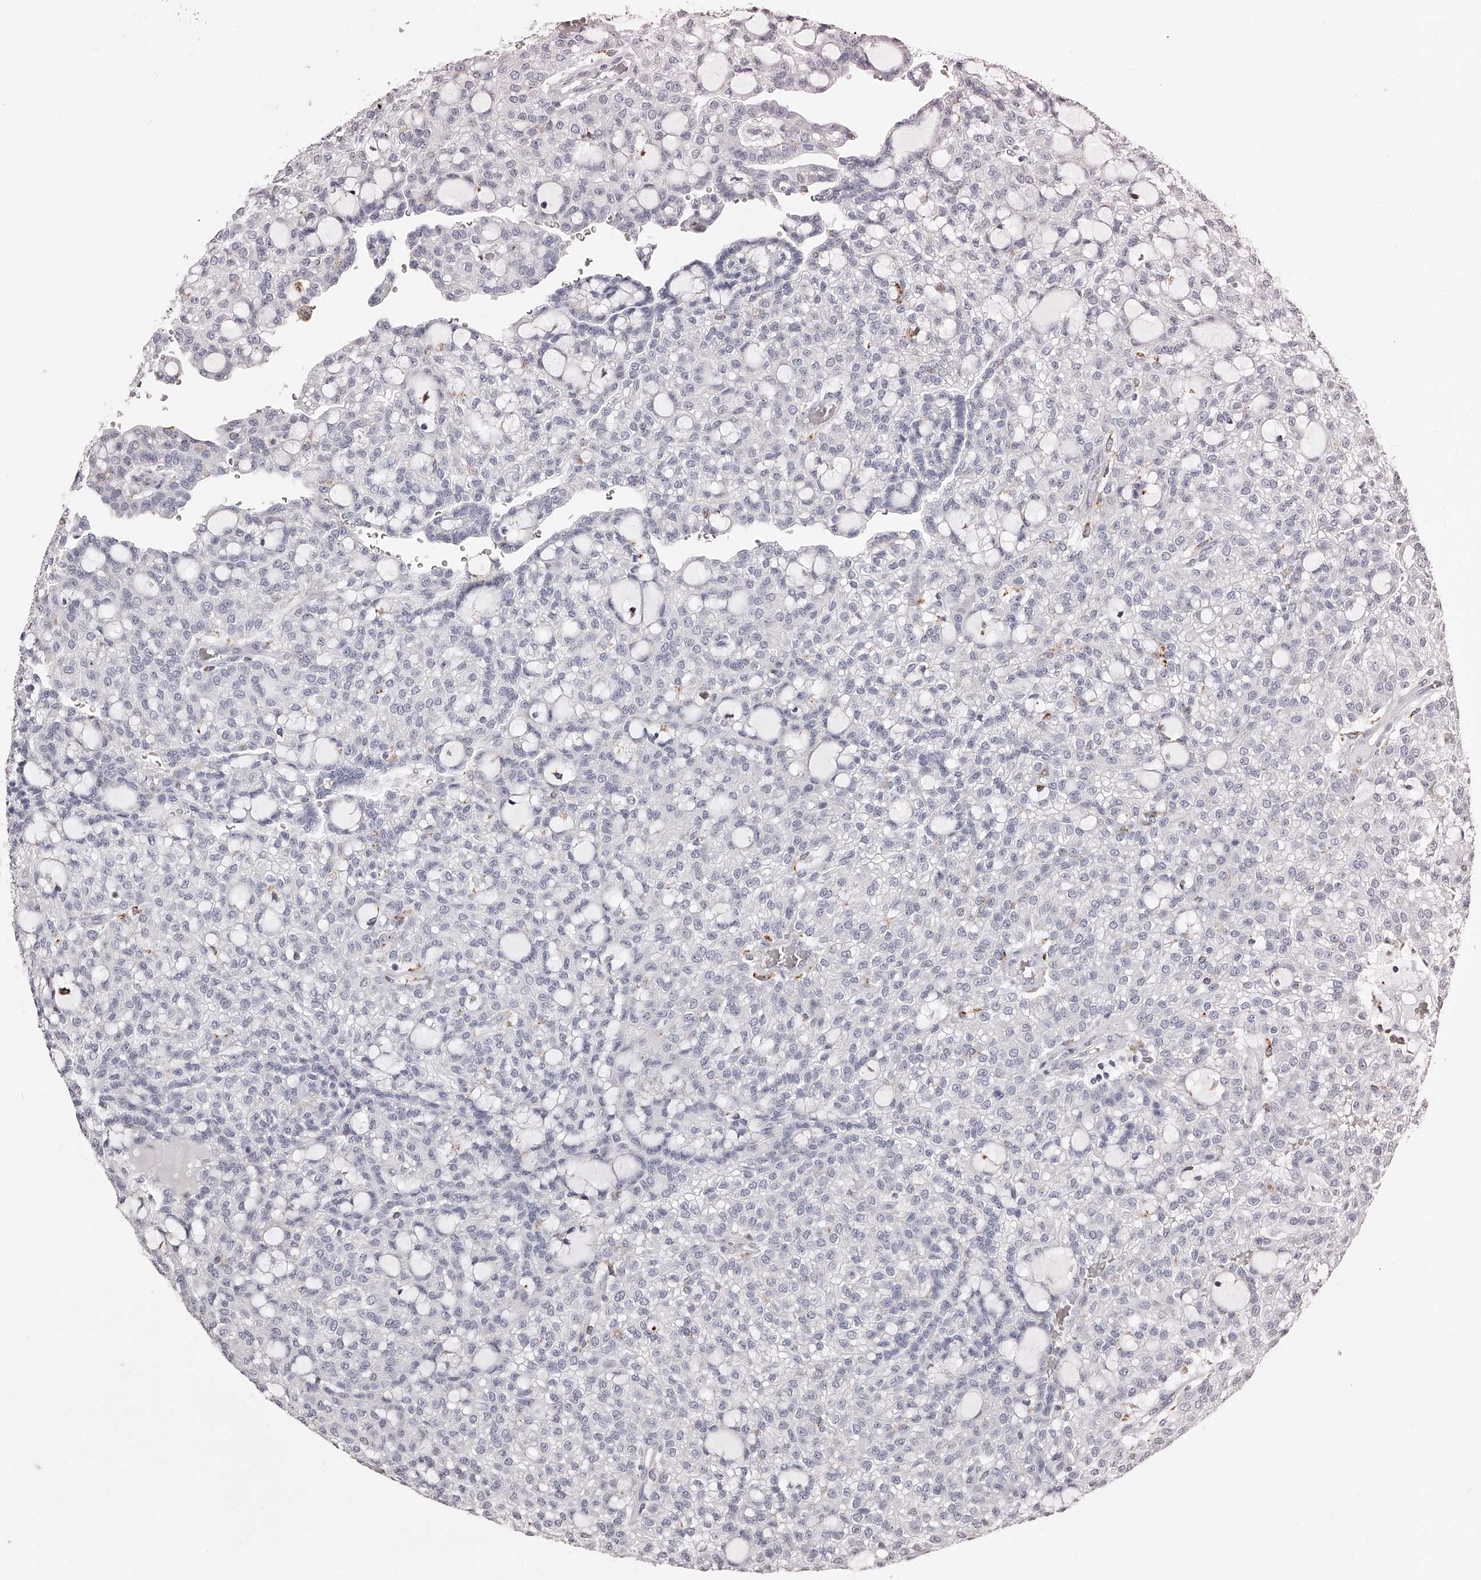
{"staining": {"intensity": "negative", "quantity": "none", "location": "none"}, "tissue": "renal cancer", "cell_type": "Tumor cells", "image_type": "cancer", "snomed": [{"axis": "morphology", "description": "Adenocarcinoma, NOS"}, {"axis": "topography", "description": "Kidney"}], "caption": "Protein analysis of renal adenocarcinoma displays no significant expression in tumor cells.", "gene": "PACSIN1", "patient": {"sex": "male", "age": 63}}